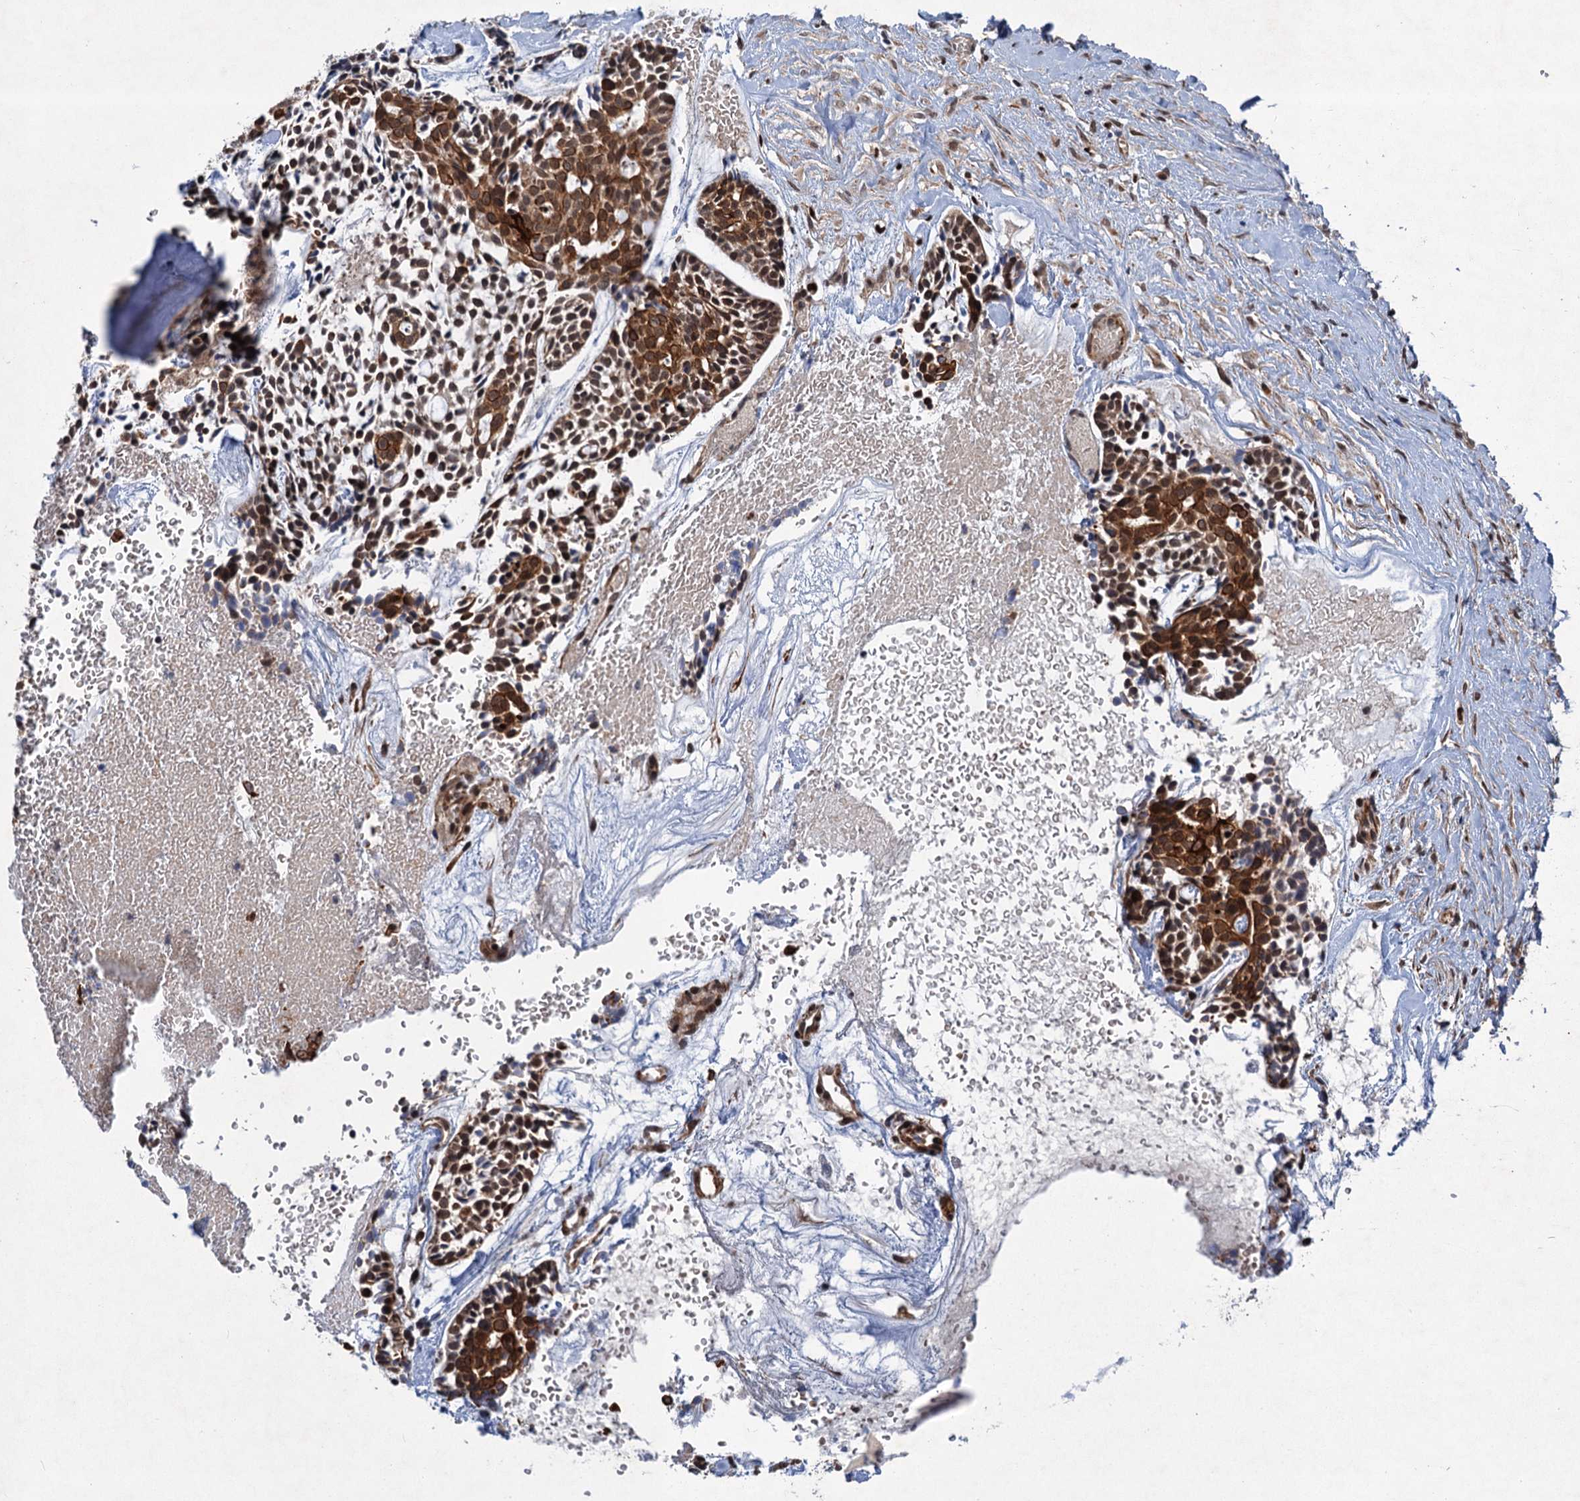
{"staining": {"intensity": "strong", "quantity": ">75%", "location": "cytoplasmic/membranous,nuclear"}, "tissue": "head and neck cancer", "cell_type": "Tumor cells", "image_type": "cancer", "snomed": [{"axis": "morphology", "description": "Adenocarcinoma, NOS"}, {"axis": "topography", "description": "Subcutis"}, {"axis": "topography", "description": "Head-Neck"}], "caption": "Protein analysis of adenocarcinoma (head and neck) tissue shows strong cytoplasmic/membranous and nuclear positivity in approximately >75% of tumor cells.", "gene": "TTC31", "patient": {"sex": "female", "age": 73}}